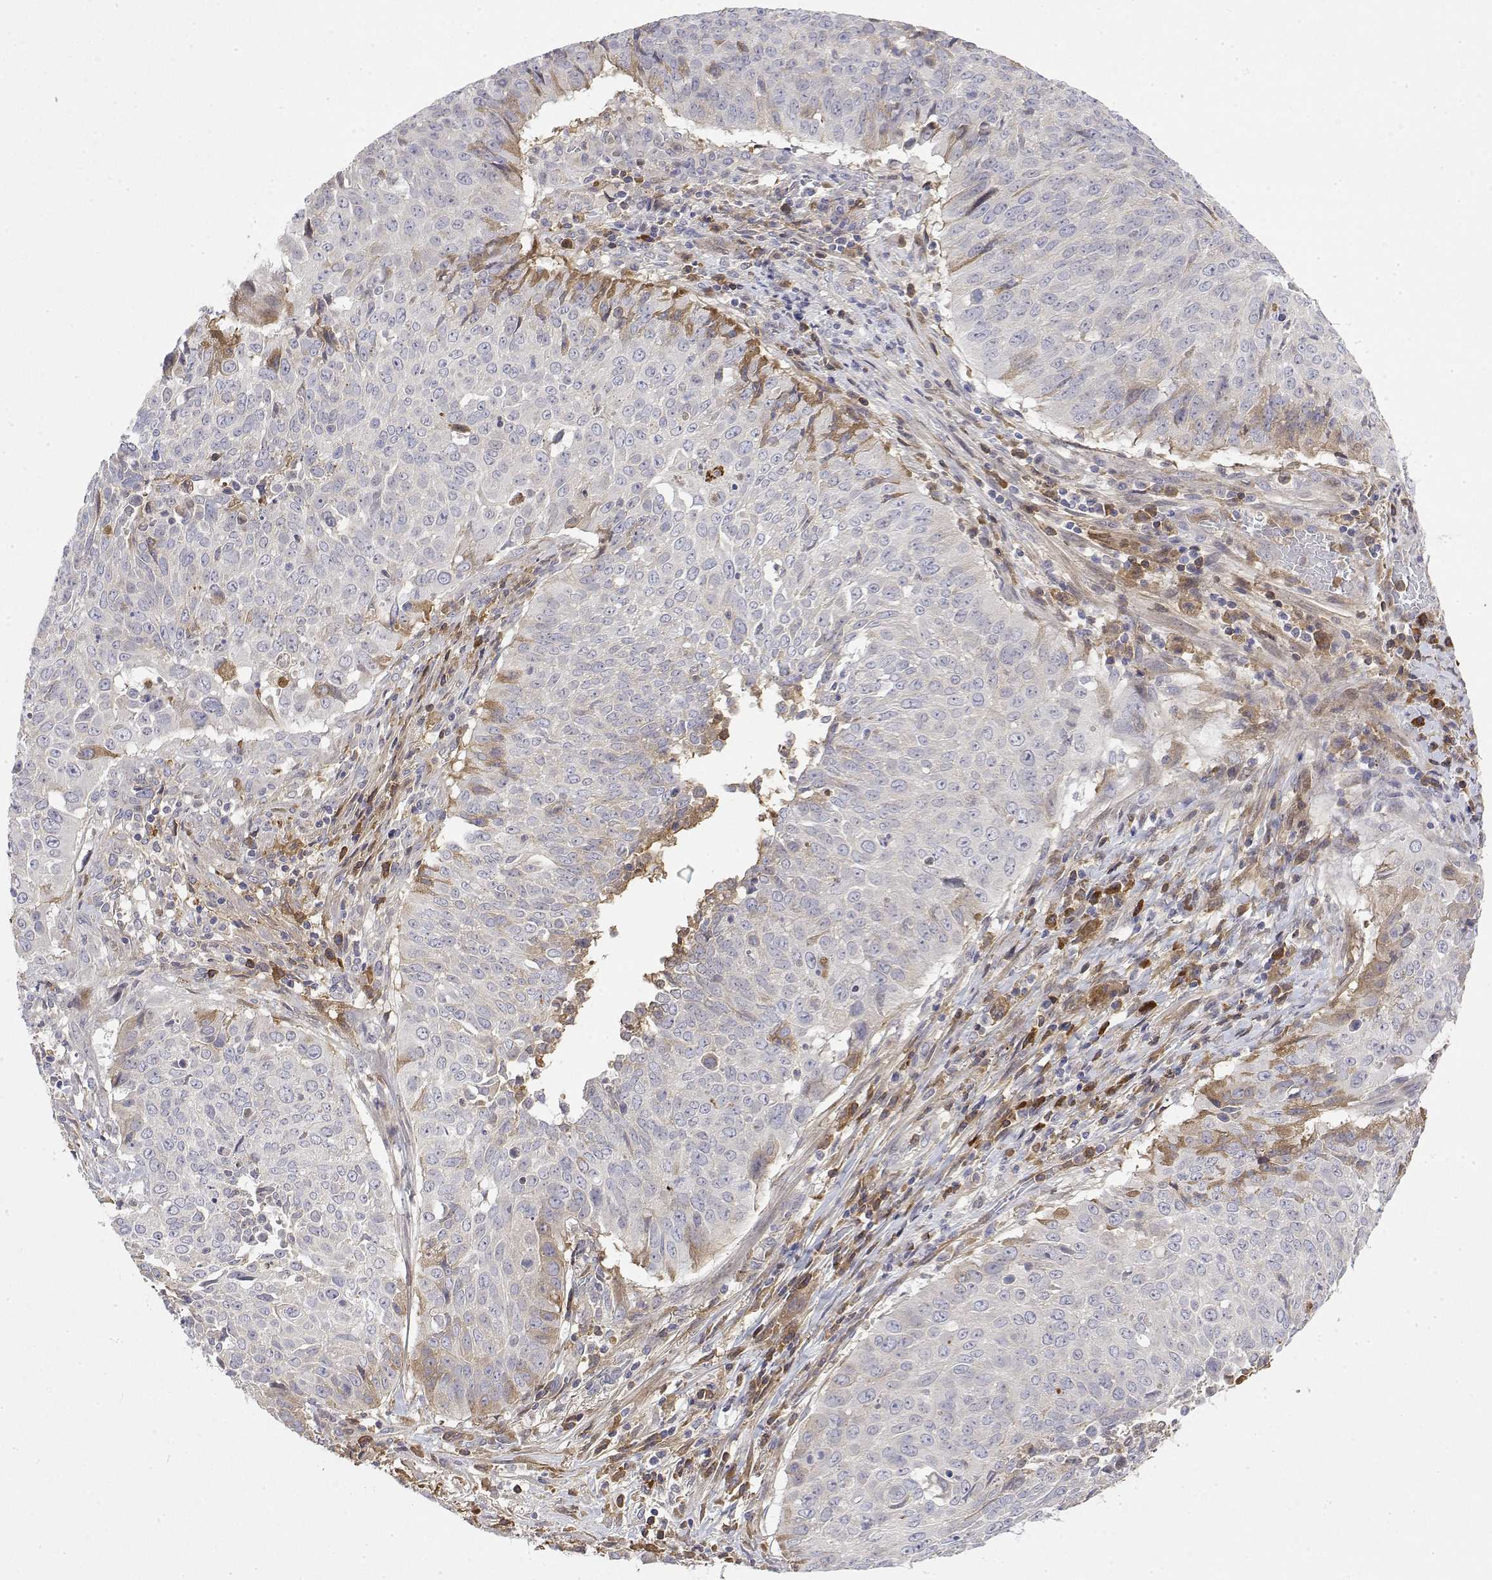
{"staining": {"intensity": "negative", "quantity": "none", "location": "none"}, "tissue": "lung cancer", "cell_type": "Tumor cells", "image_type": "cancer", "snomed": [{"axis": "morphology", "description": "Normal tissue, NOS"}, {"axis": "morphology", "description": "Squamous cell carcinoma, NOS"}, {"axis": "topography", "description": "Bronchus"}, {"axis": "topography", "description": "Lung"}], "caption": "Immunohistochemistry image of human lung cancer stained for a protein (brown), which displays no positivity in tumor cells.", "gene": "IGFBP4", "patient": {"sex": "male", "age": 64}}